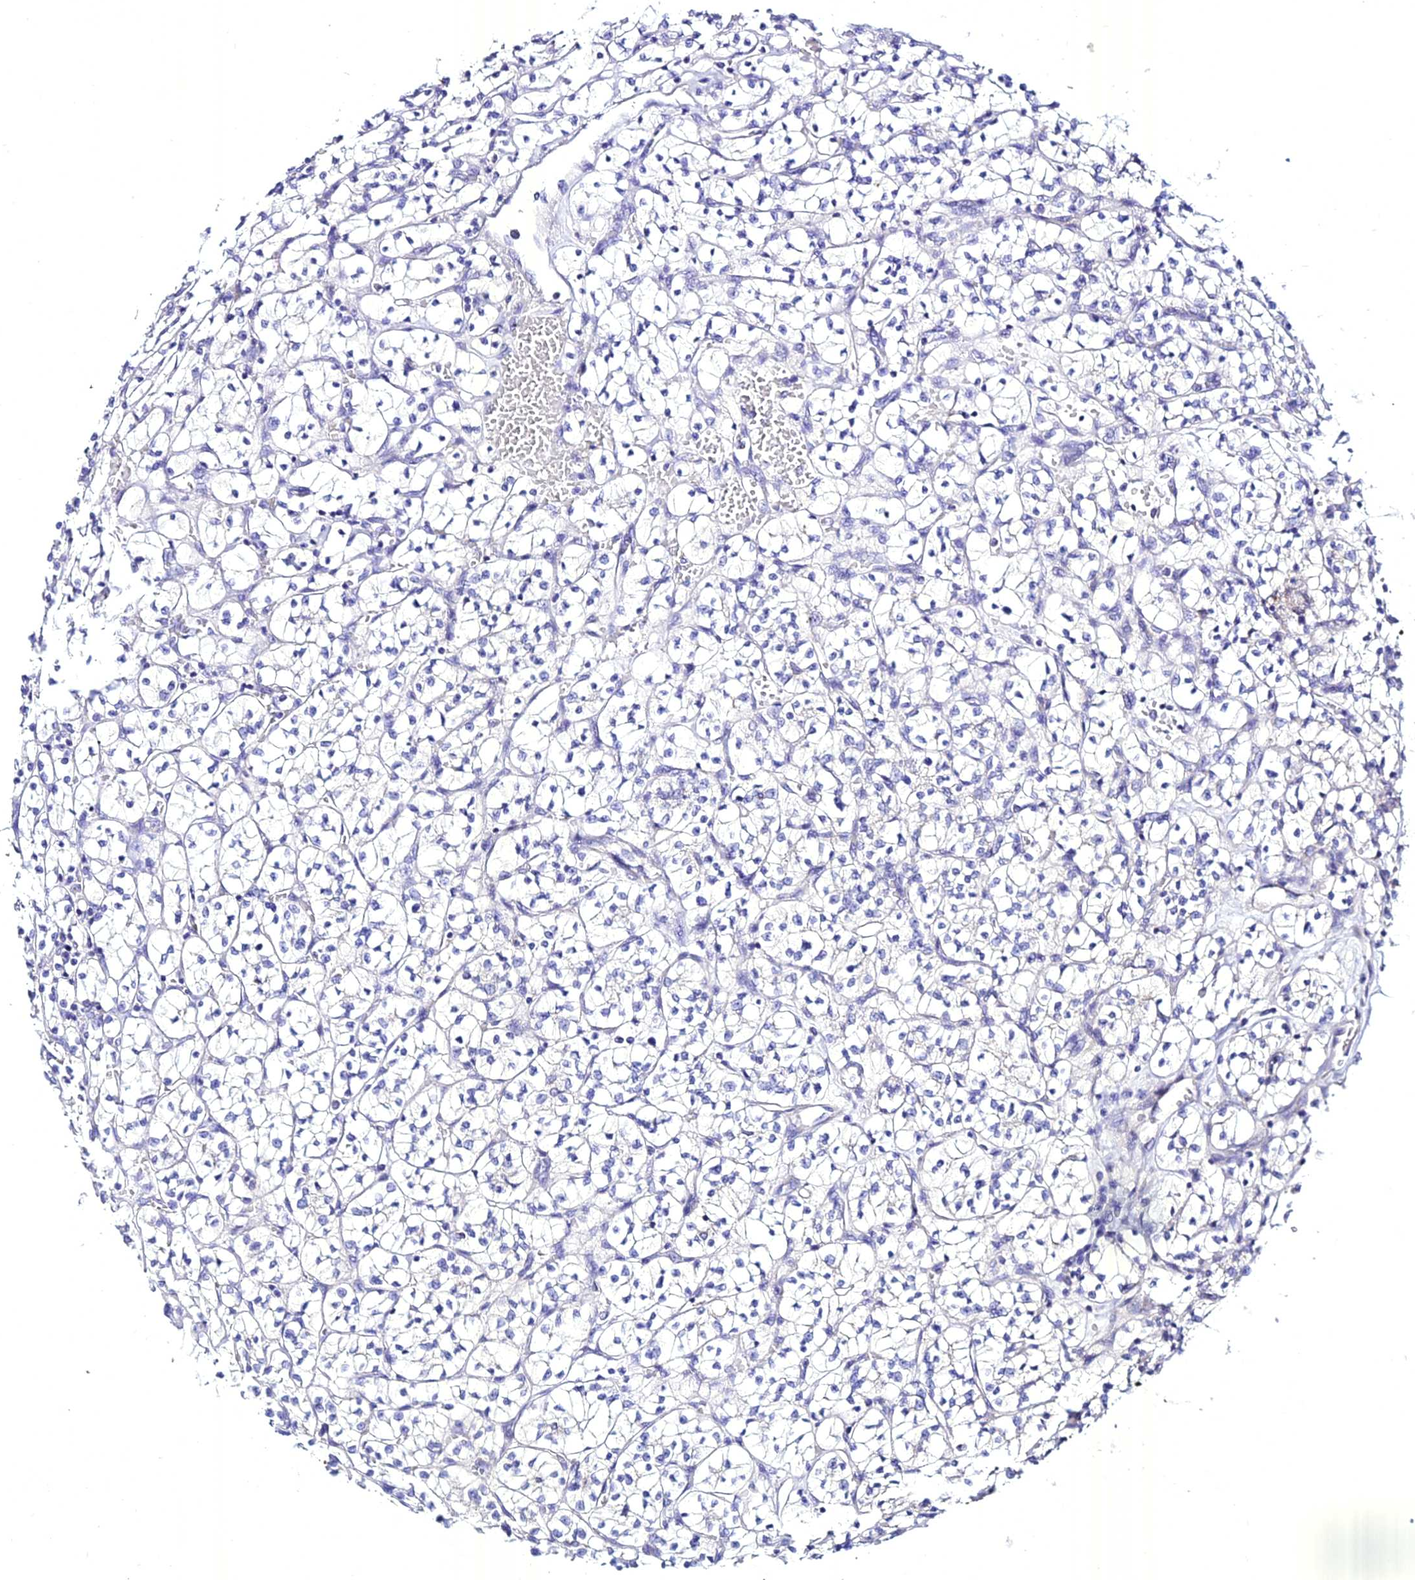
{"staining": {"intensity": "negative", "quantity": "none", "location": "none"}, "tissue": "renal cancer", "cell_type": "Tumor cells", "image_type": "cancer", "snomed": [{"axis": "morphology", "description": "Adenocarcinoma, NOS"}, {"axis": "topography", "description": "Kidney"}], "caption": "Immunohistochemistry (IHC) of human renal cancer reveals no positivity in tumor cells.", "gene": "ATG16L2", "patient": {"sex": "female", "age": 64}}